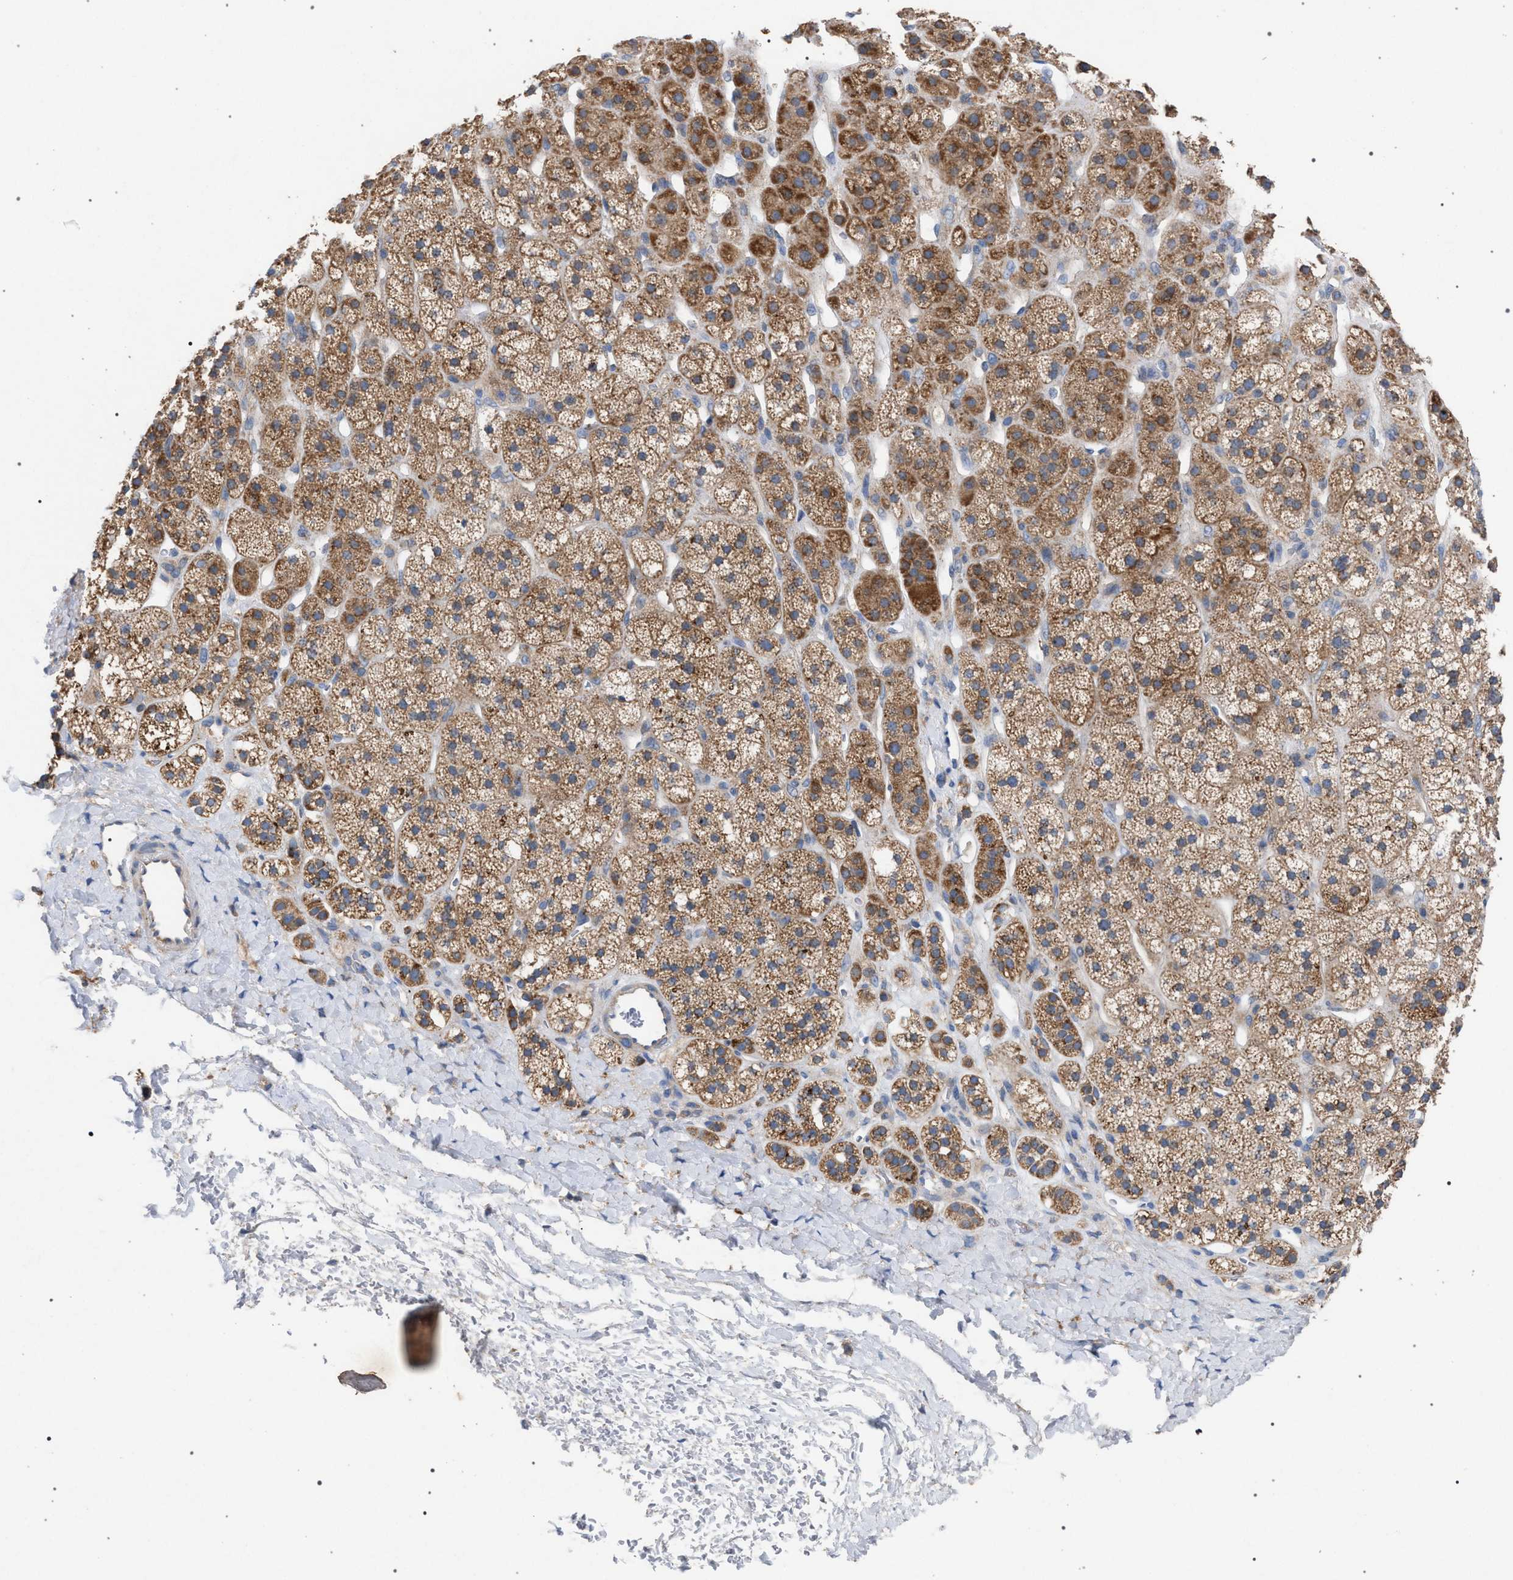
{"staining": {"intensity": "moderate", "quantity": ">75%", "location": "cytoplasmic/membranous"}, "tissue": "adrenal gland", "cell_type": "Glandular cells", "image_type": "normal", "snomed": [{"axis": "morphology", "description": "Normal tissue, NOS"}, {"axis": "topography", "description": "Adrenal gland"}], "caption": "Adrenal gland stained for a protein (brown) displays moderate cytoplasmic/membranous positive positivity in about >75% of glandular cells.", "gene": "VPS13A", "patient": {"sex": "male", "age": 56}}